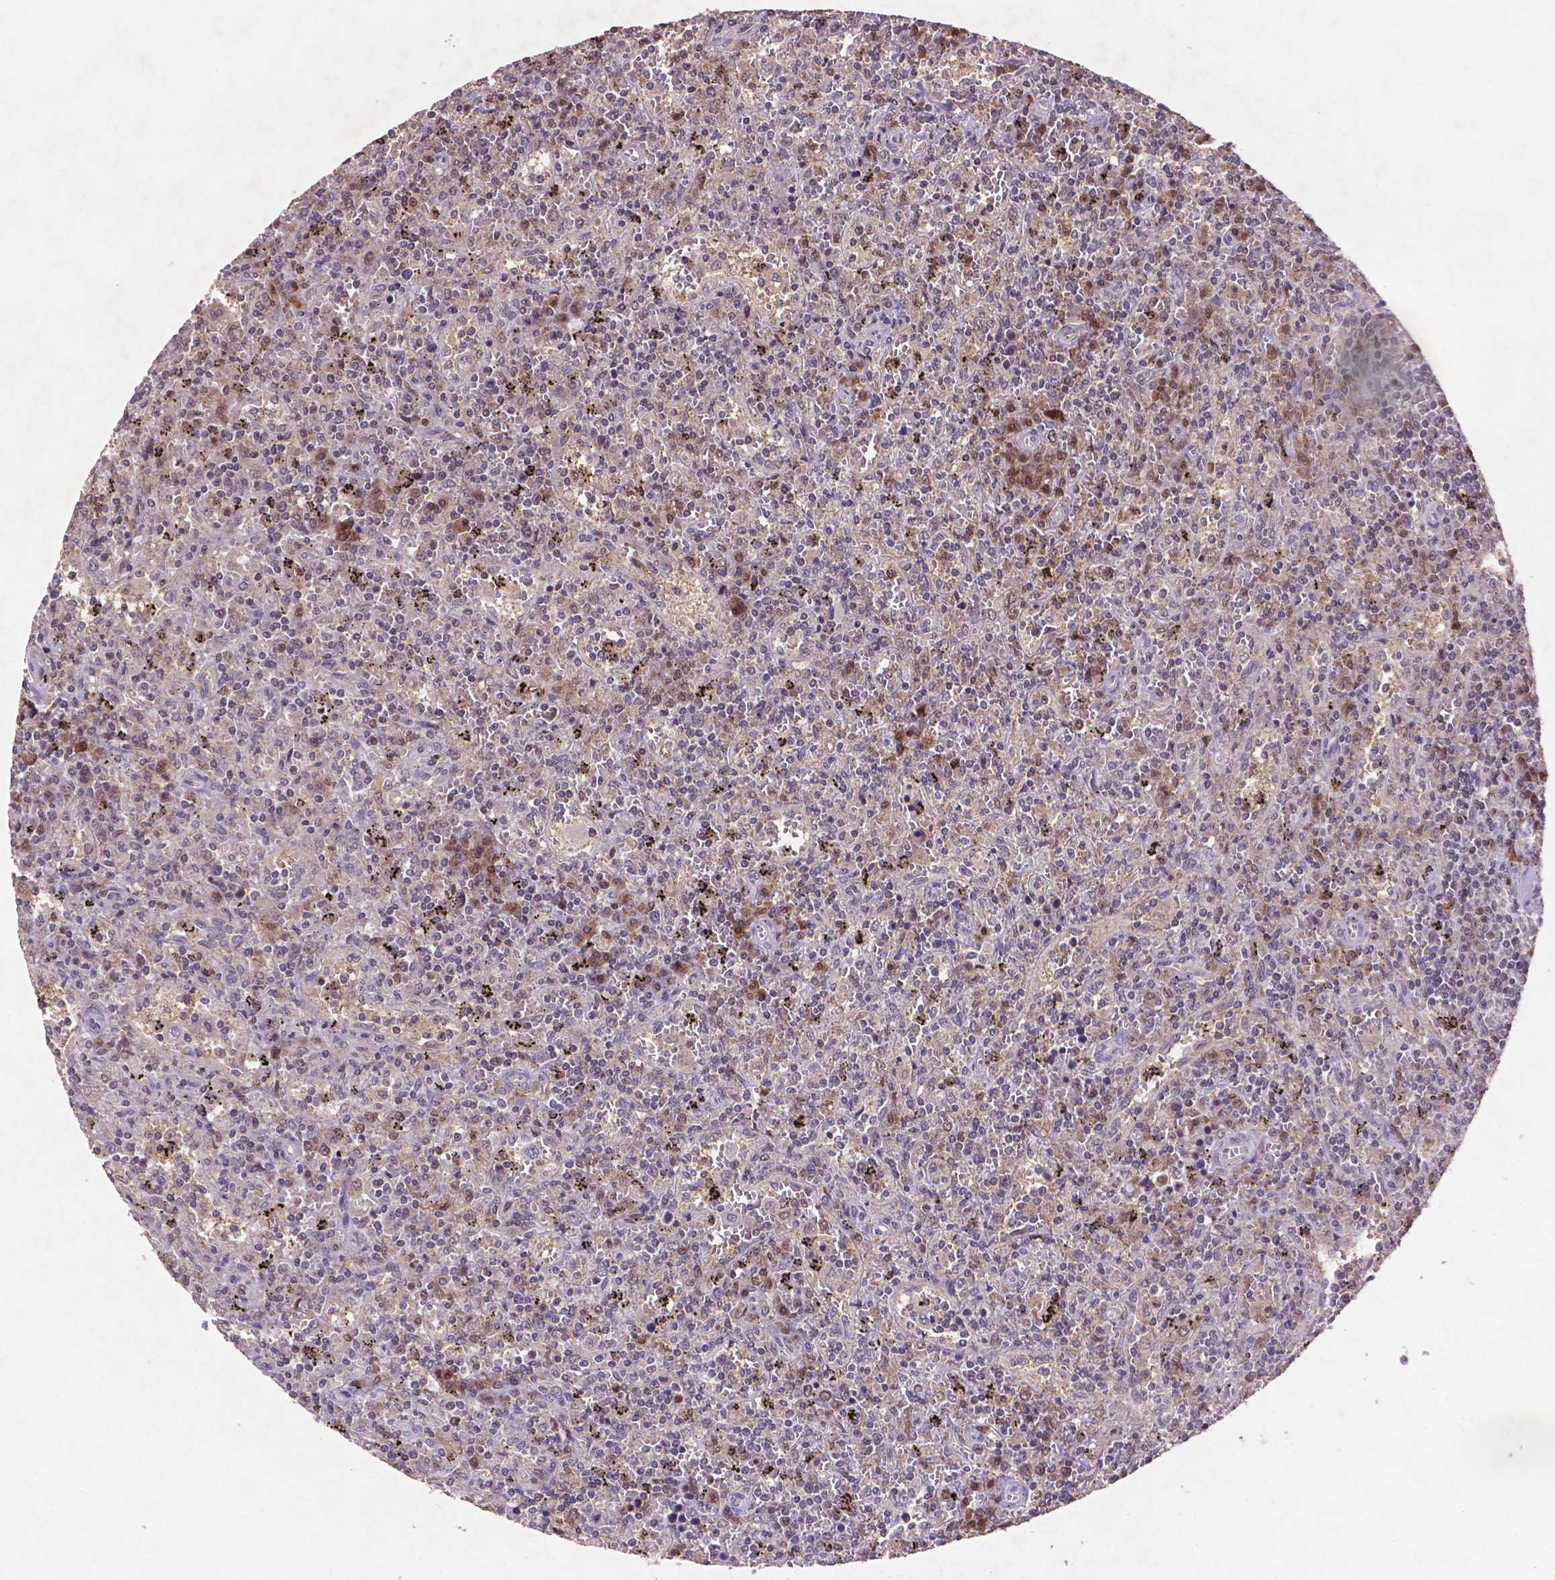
{"staining": {"intensity": "negative", "quantity": "none", "location": "none"}, "tissue": "lymphoma", "cell_type": "Tumor cells", "image_type": "cancer", "snomed": [{"axis": "morphology", "description": "Malignant lymphoma, non-Hodgkin's type, Low grade"}, {"axis": "topography", "description": "Spleen"}], "caption": "Tumor cells show no significant positivity in low-grade malignant lymphoma, non-Hodgkin's type.", "gene": "GLRX", "patient": {"sex": "male", "age": 62}}